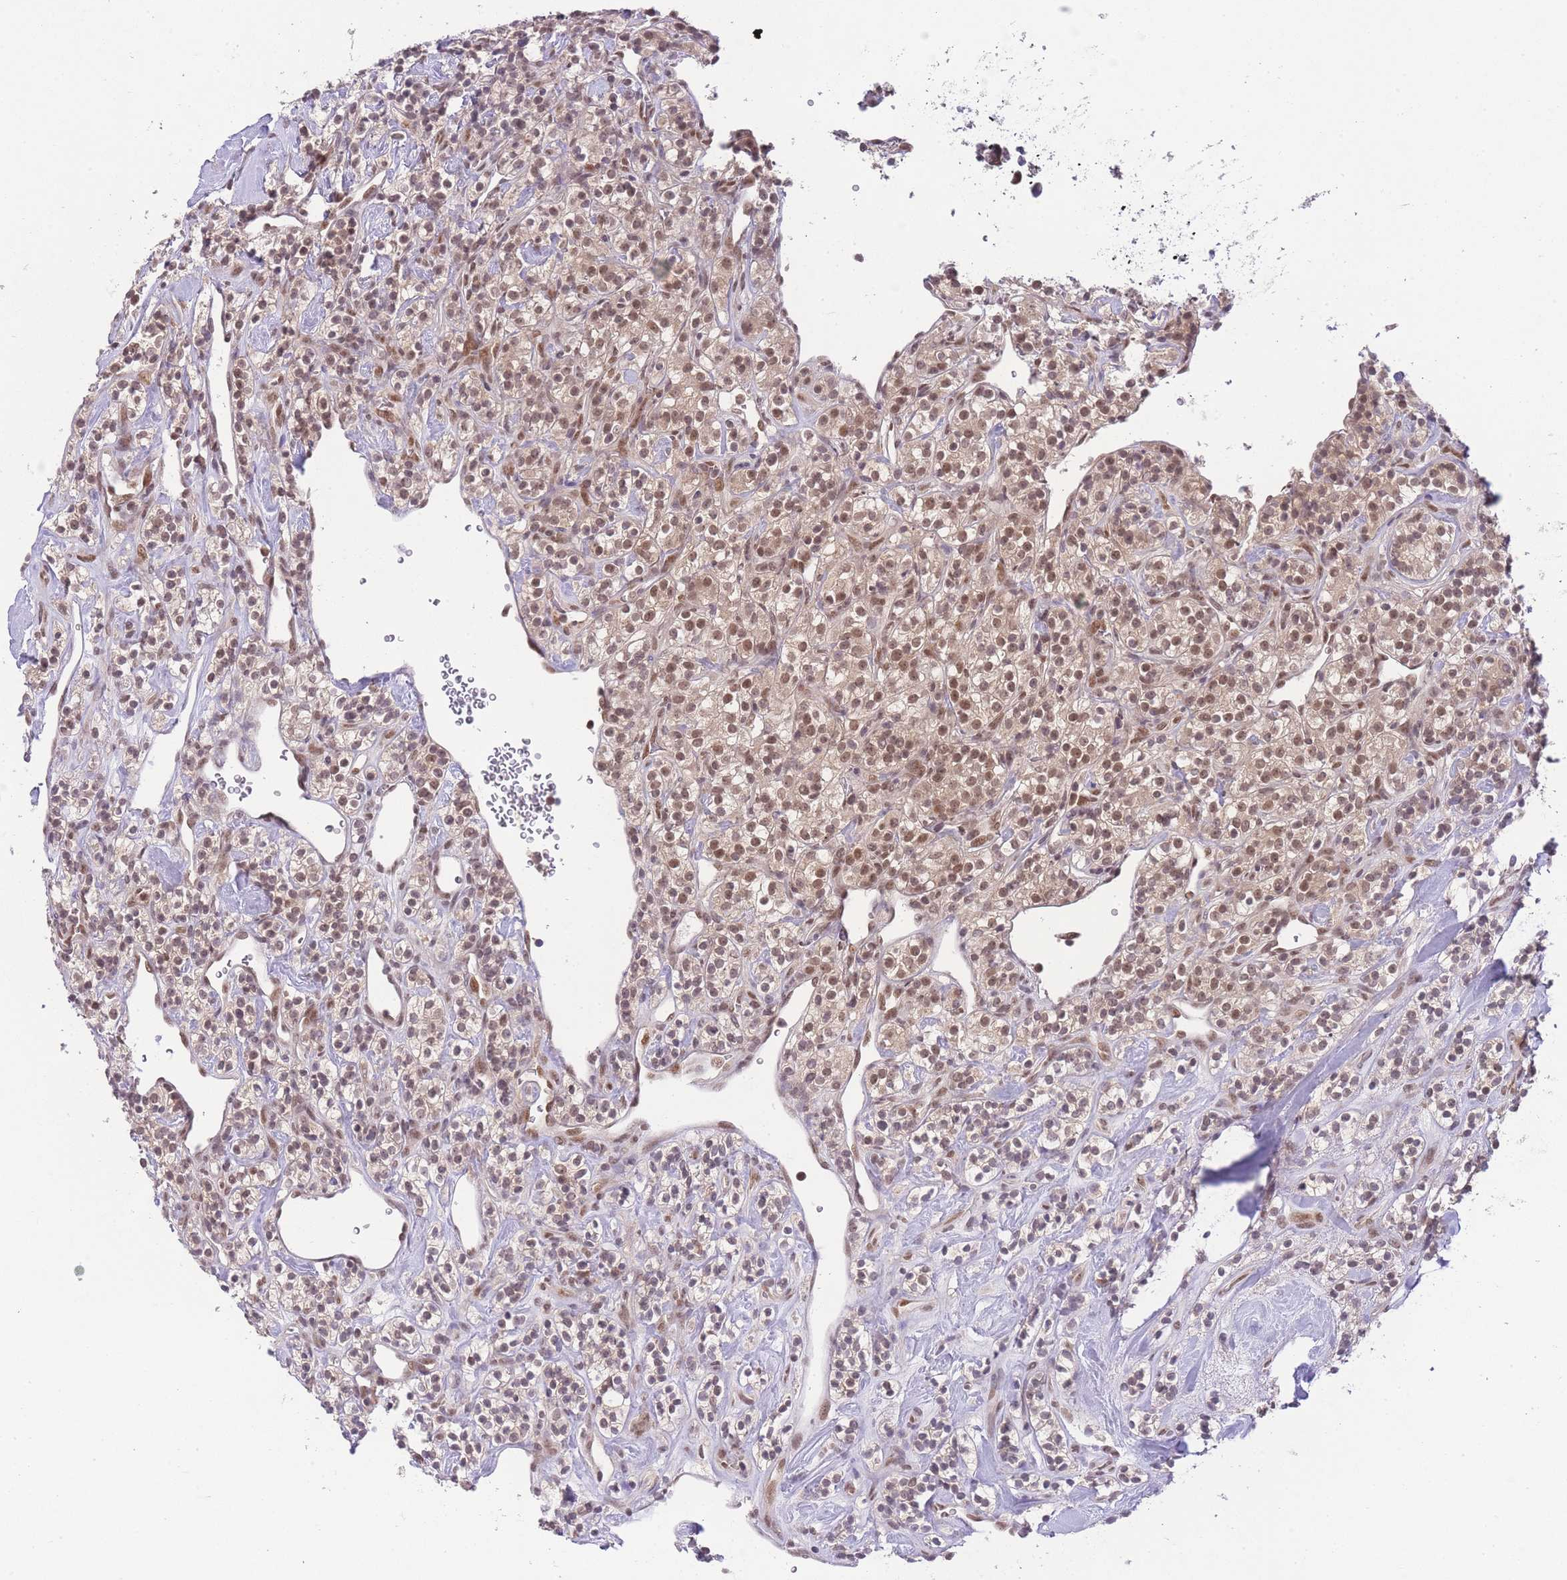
{"staining": {"intensity": "moderate", "quantity": ">75%", "location": "nuclear"}, "tissue": "renal cancer", "cell_type": "Tumor cells", "image_type": "cancer", "snomed": [{"axis": "morphology", "description": "Adenocarcinoma, NOS"}, {"axis": "topography", "description": "Kidney"}], "caption": "Approximately >75% of tumor cells in renal cancer exhibit moderate nuclear protein expression as visualized by brown immunohistochemical staining.", "gene": "TMED3", "patient": {"sex": "male", "age": 77}}